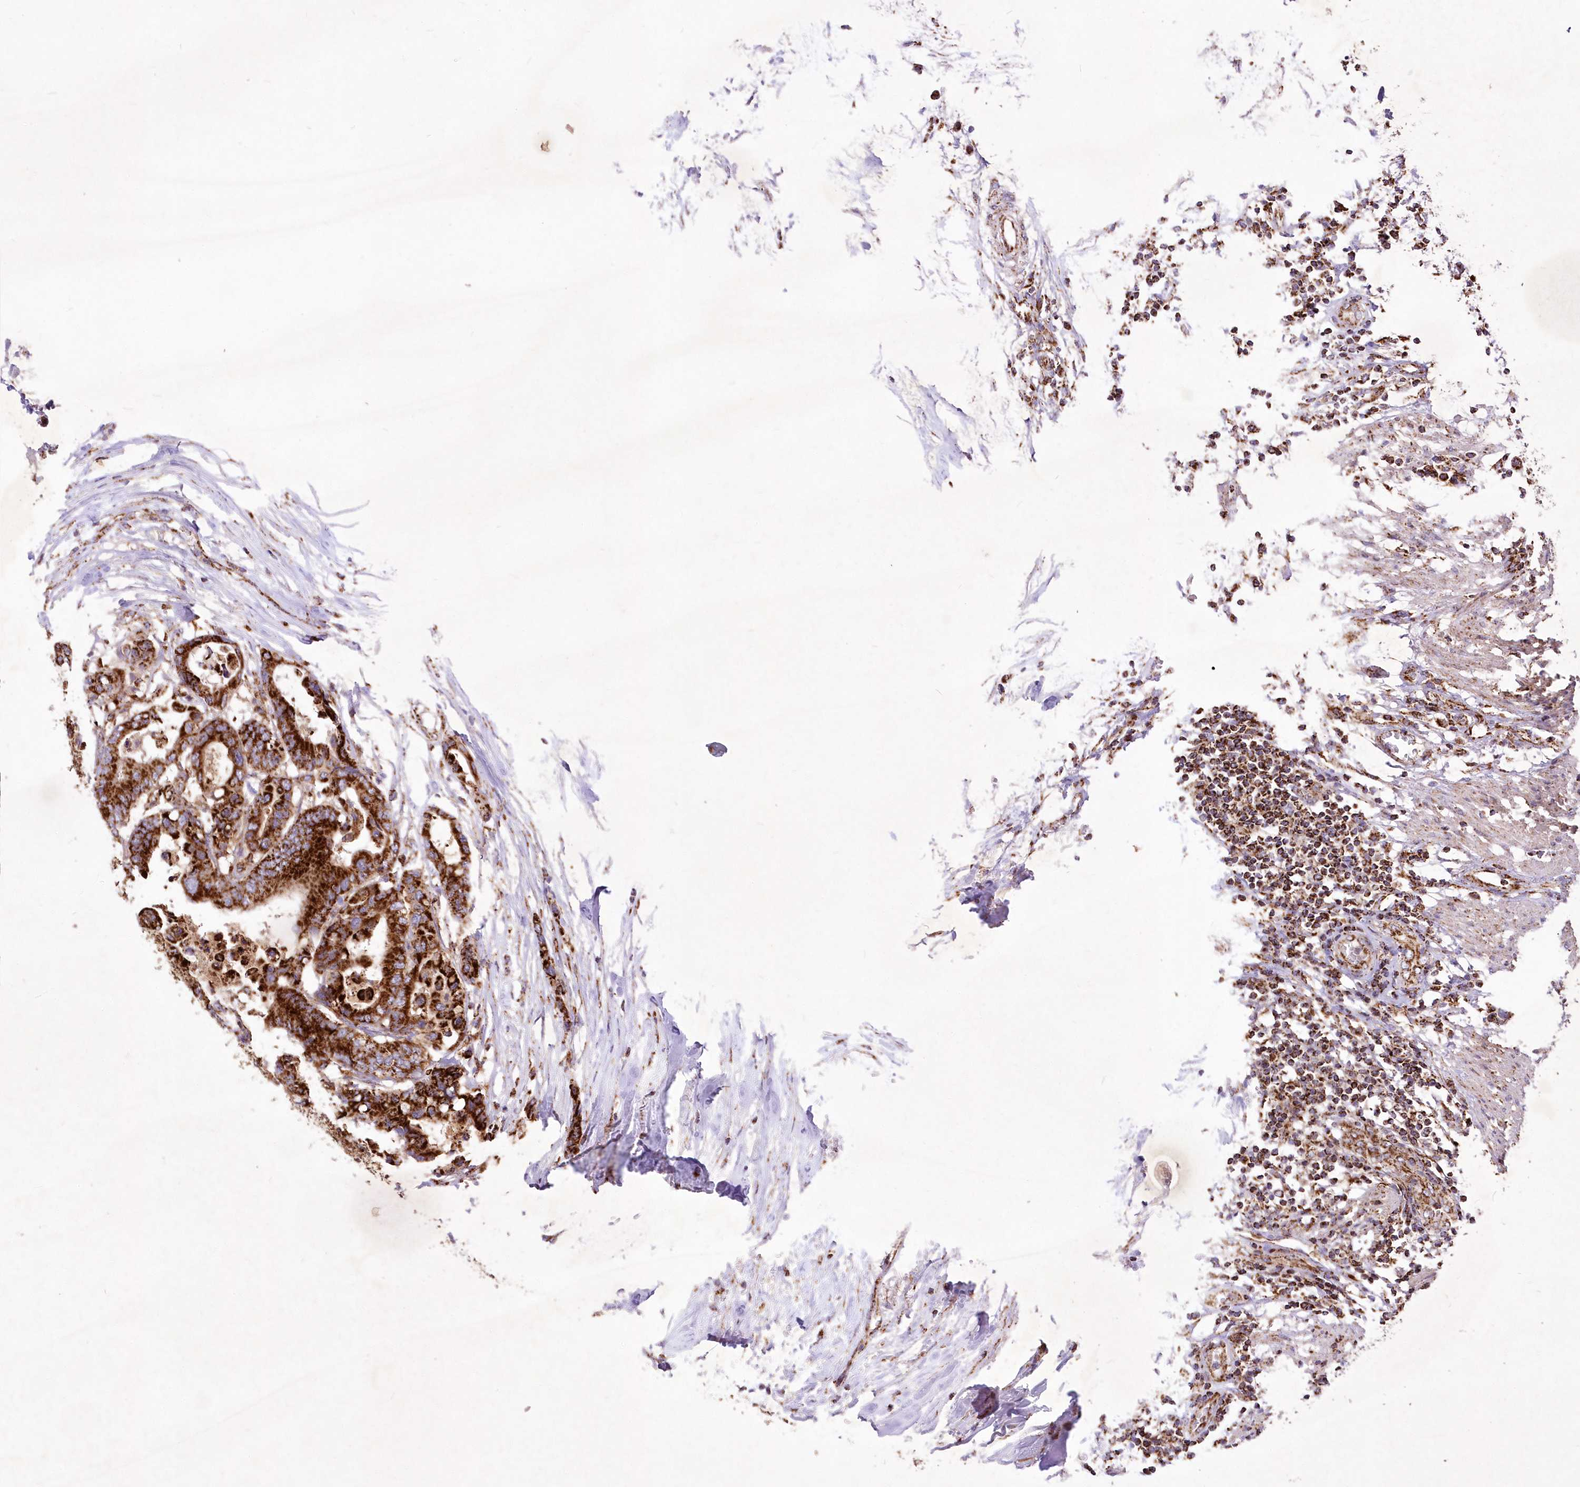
{"staining": {"intensity": "strong", "quantity": ">75%", "location": "cytoplasmic/membranous"}, "tissue": "colorectal cancer", "cell_type": "Tumor cells", "image_type": "cancer", "snomed": [{"axis": "morphology", "description": "Normal tissue, NOS"}, {"axis": "morphology", "description": "Adenocarcinoma, NOS"}, {"axis": "topography", "description": "Colon"}], "caption": "Immunohistochemical staining of colorectal cancer displays high levels of strong cytoplasmic/membranous protein expression in approximately >75% of tumor cells.", "gene": "ASNSD1", "patient": {"sex": "male", "age": 82}}